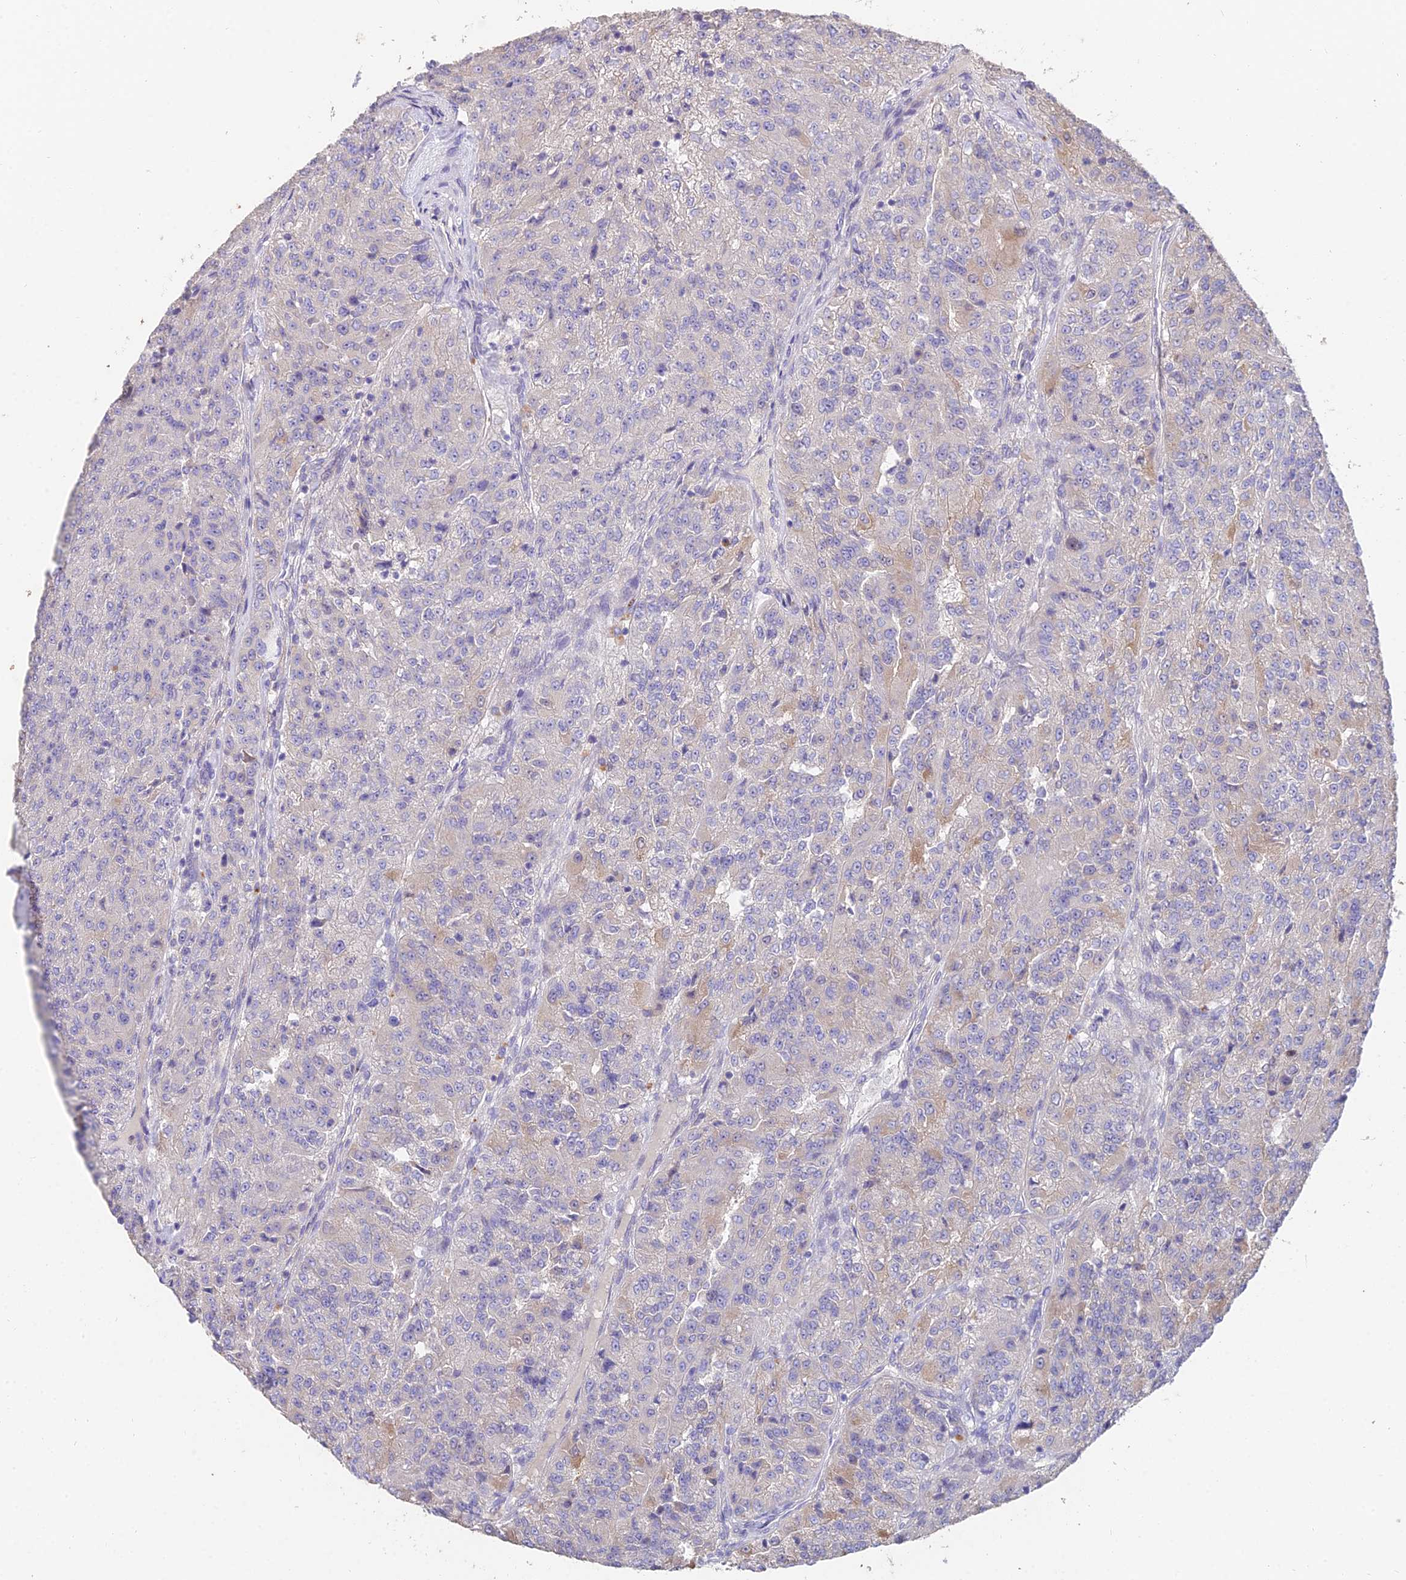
{"staining": {"intensity": "weak", "quantity": "<25%", "location": "cytoplasmic/membranous"}, "tissue": "renal cancer", "cell_type": "Tumor cells", "image_type": "cancer", "snomed": [{"axis": "morphology", "description": "Adenocarcinoma, NOS"}, {"axis": "topography", "description": "Kidney"}], "caption": "IHC photomicrograph of human renal cancer (adenocarcinoma) stained for a protein (brown), which displays no staining in tumor cells.", "gene": "FAM168B", "patient": {"sex": "female", "age": 63}}